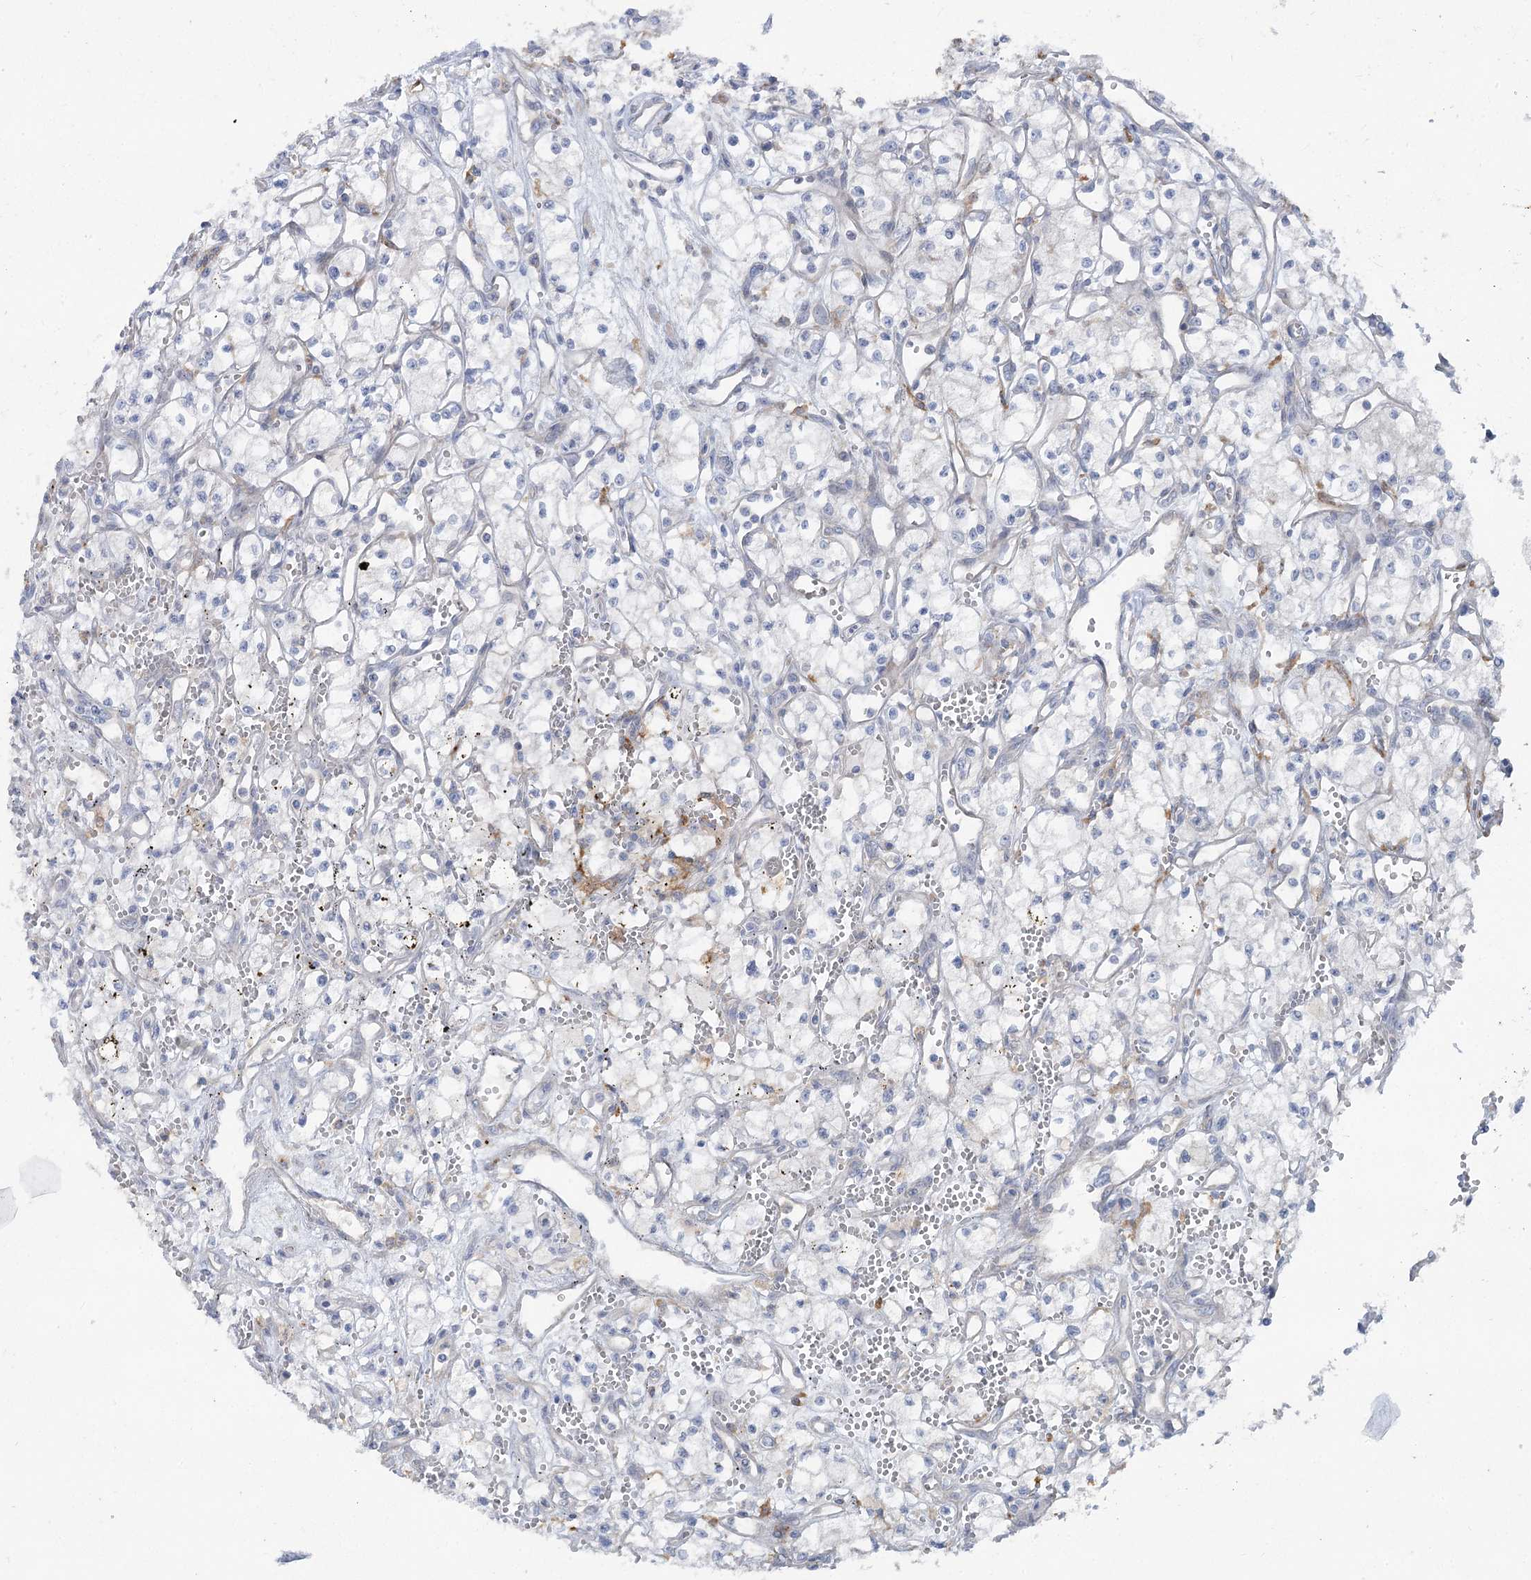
{"staining": {"intensity": "negative", "quantity": "none", "location": "none"}, "tissue": "renal cancer", "cell_type": "Tumor cells", "image_type": "cancer", "snomed": [{"axis": "morphology", "description": "Adenocarcinoma, NOS"}, {"axis": "topography", "description": "Kidney"}], "caption": "Tumor cells are negative for brown protein staining in renal cancer.", "gene": "SCN11A", "patient": {"sex": "male", "age": 59}}